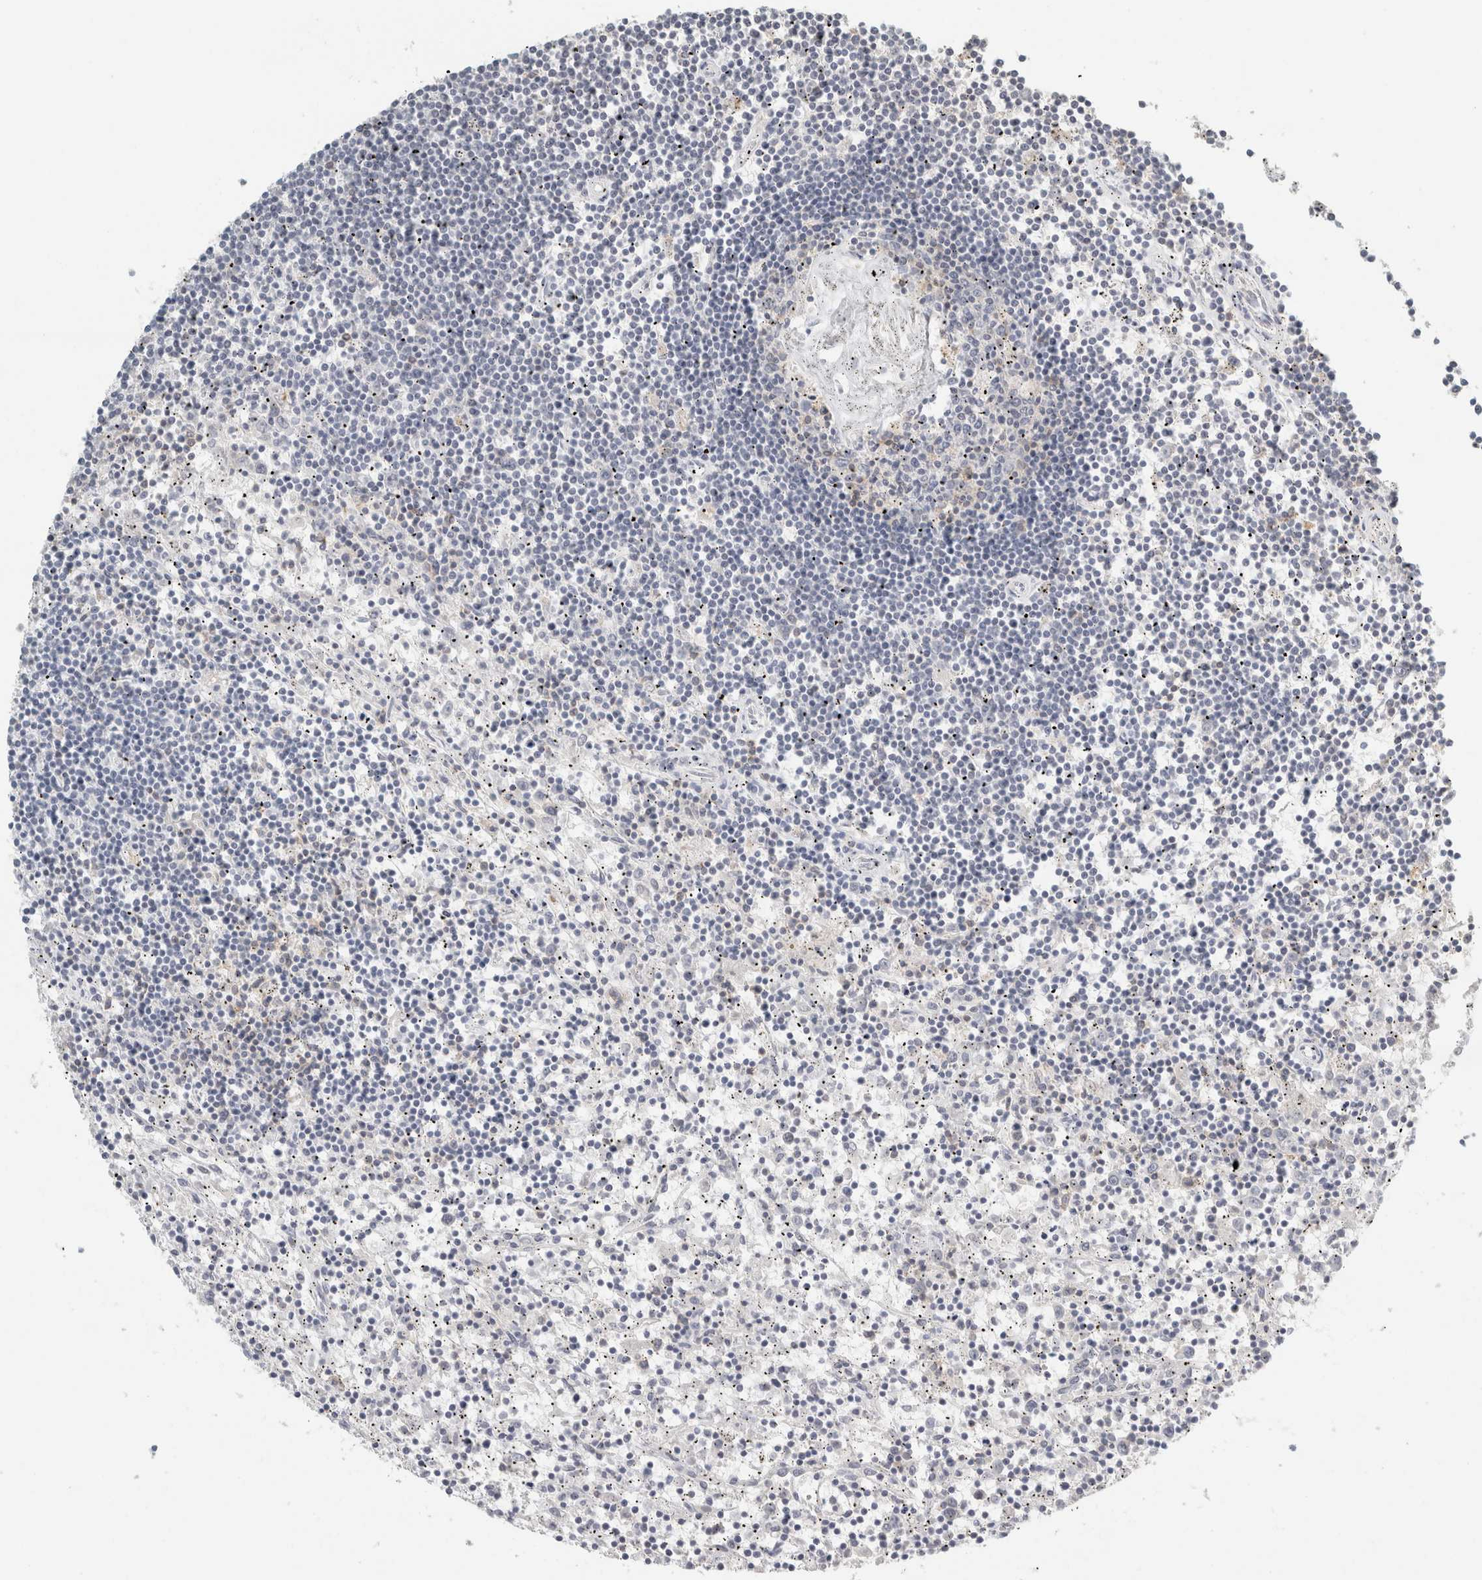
{"staining": {"intensity": "negative", "quantity": "none", "location": "none"}, "tissue": "lymphoma", "cell_type": "Tumor cells", "image_type": "cancer", "snomed": [{"axis": "morphology", "description": "Malignant lymphoma, non-Hodgkin's type, Low grade"}, {"axis": "topography", "description": "Spleen"}], "caption": "High magnification brightfield microscopy of low-grade malignant lymphoma, non-Hodgkin's type stained with DAB (3,3'-diaminobenzidine) (brown) and counterstained with hematoxylin (blue): tumor cells show no significant positivity.", "gene": "TRAT1", "patient": {"sex": "male", "age": 76}}